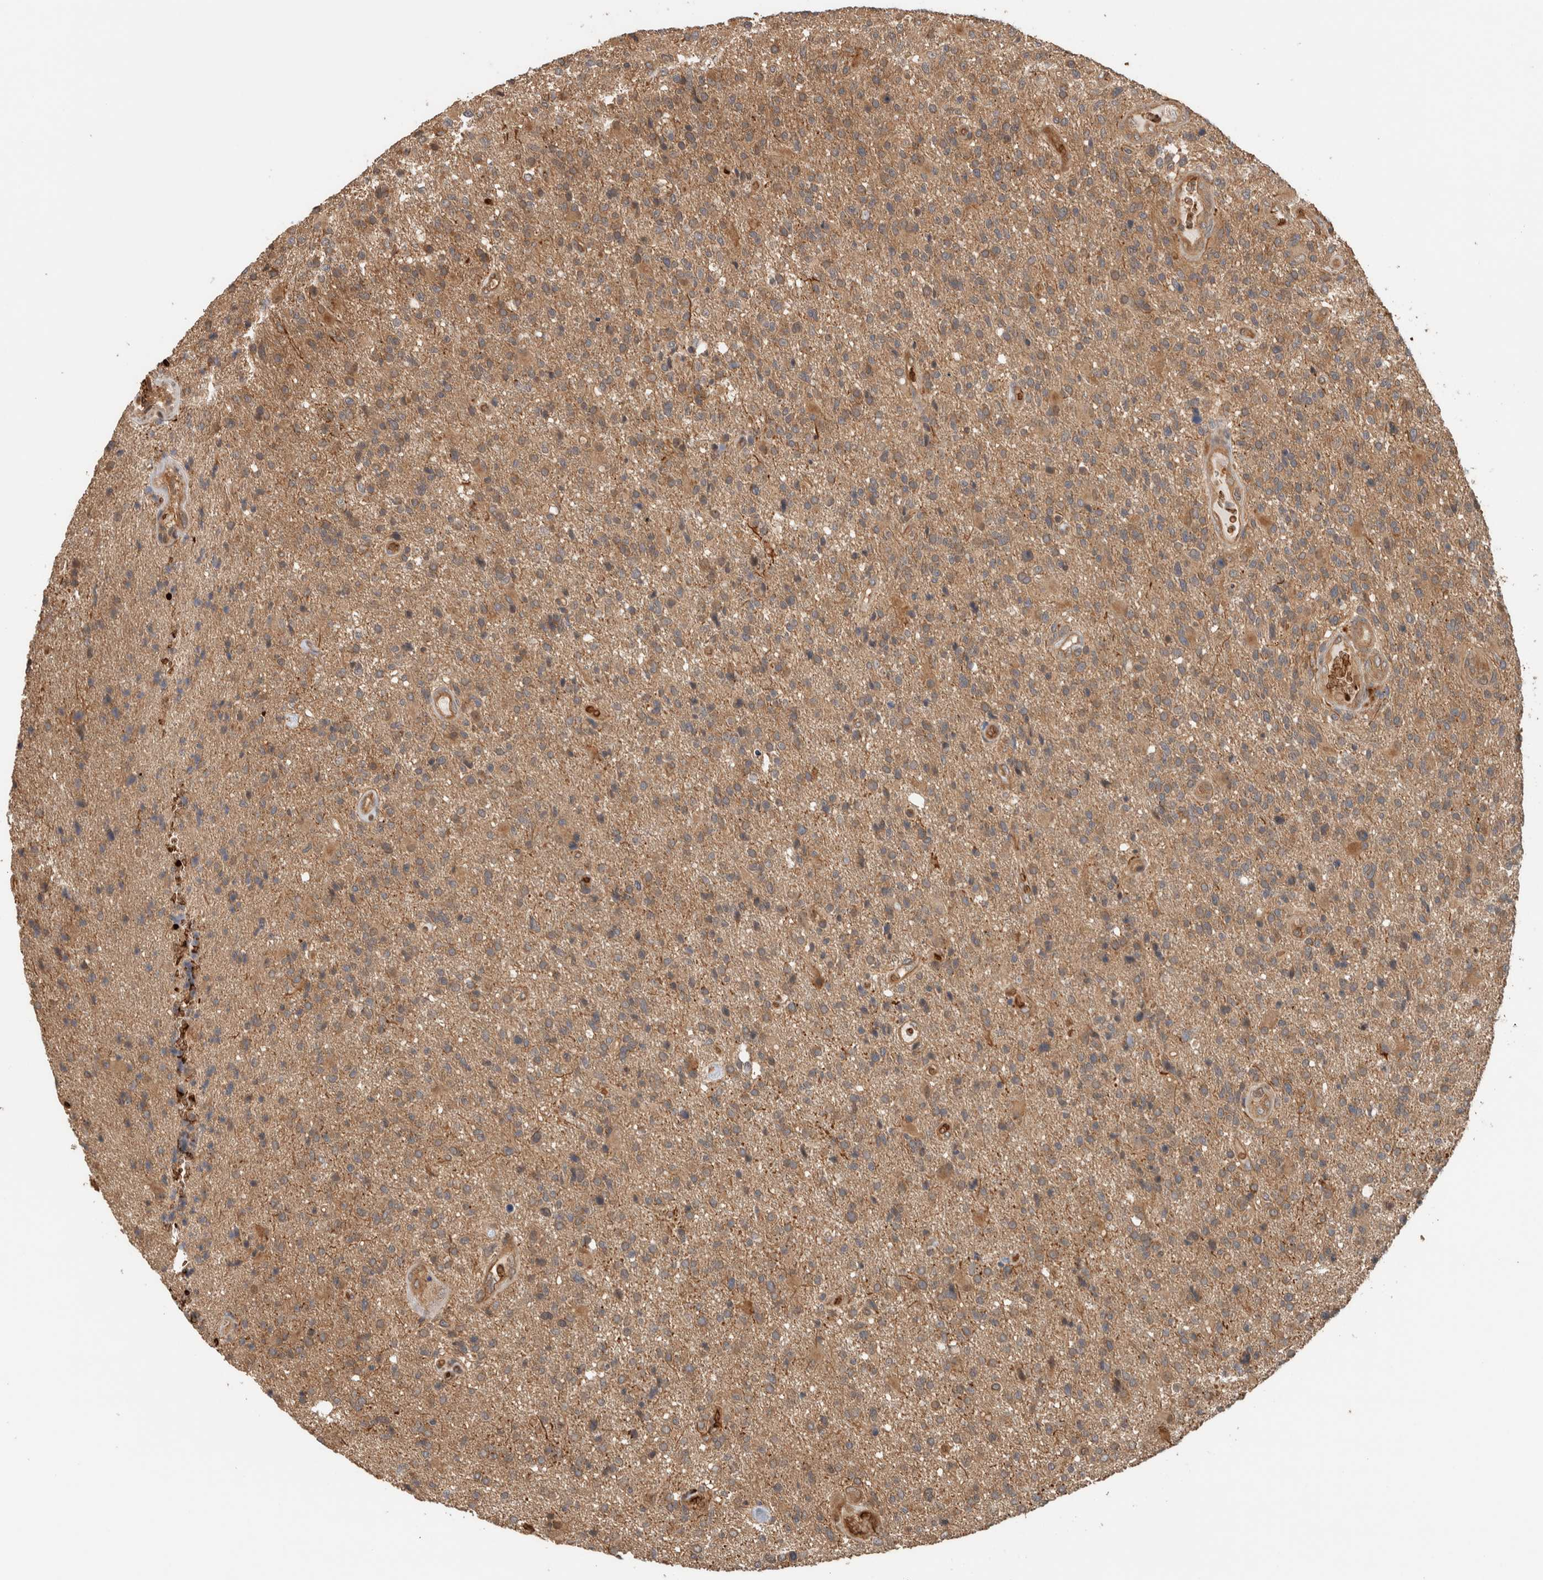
{"staining": {"intensity": "moderate", "quantity": ">75%", "location": "cytoplasmic/membranous"}, "tissue": "glioma", "cell_type": "Tumor cells", "image_type": "cancer", "snomed": [{"axis": "morphology", "description": "Glioma, malignant, High grade"}, {"axis": "topography", "description": "Brain"}], "caption": "Moderate cytoplasmic/membranous expression is seen in about >75% of tumor cells in high-grade glioma (malignant). Ihc stains the protein of interest in brown and the nuclei are stained blue.", "gene": "OTUD6B", "patient": {"sex": "male", "age": 72}}